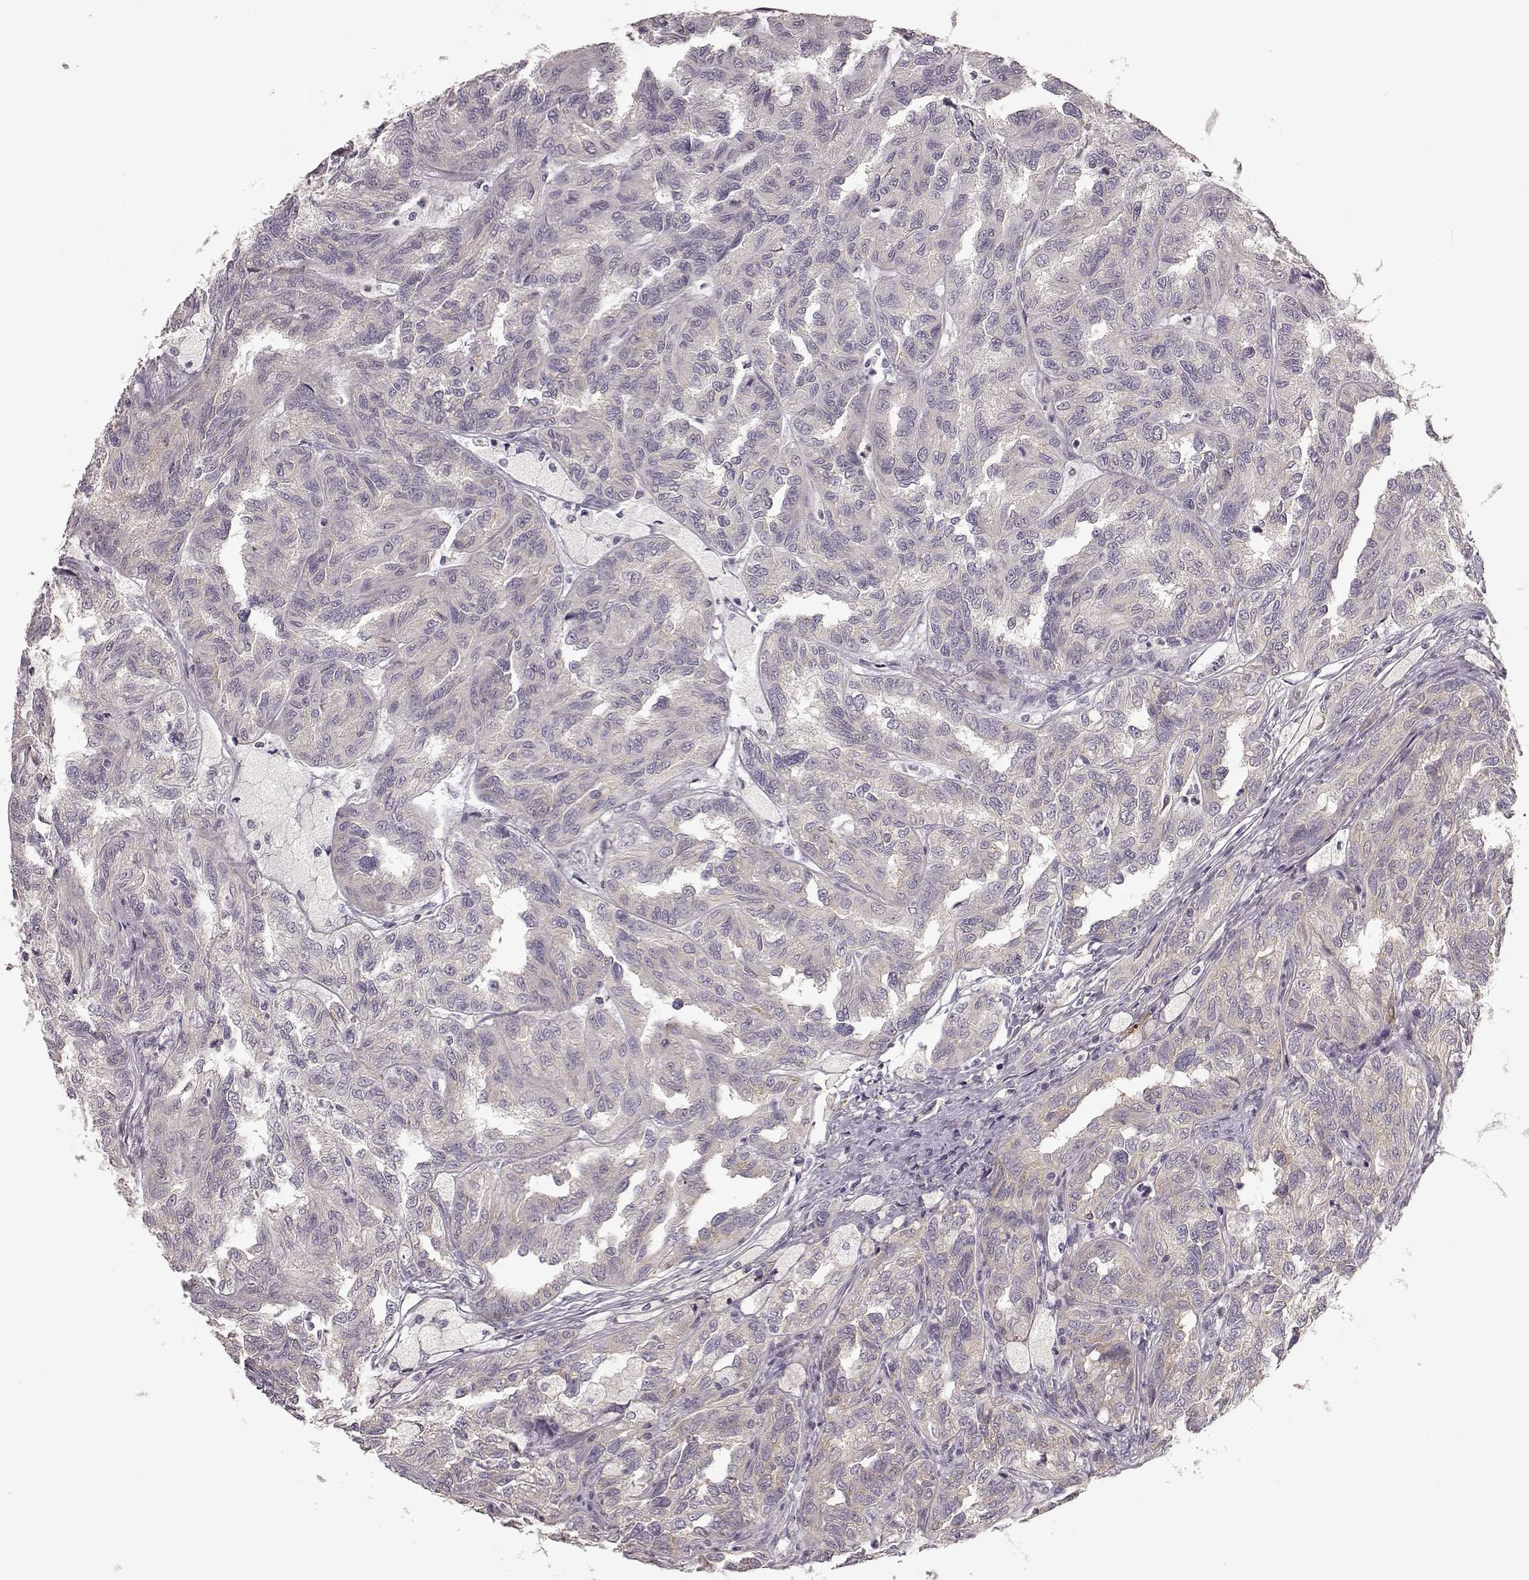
{"staining": {"intensity": "weak", "quantity": "<25%", "location": "cytoplasmic/membranous"}, "tissue": "renal cancer", "cell_type": "Tumor cells", "image_type": "cancer", "snomed": [{"axis": "morphology", "description": "Adenocarcinoma, NOS"}, {"axis": "topography", "description": "Kidney"}], "caption": "Immunohistochemistry (IHC) of adenocarcinoma (renal) displays no expression in tumor cells. (Stains: DAB (3,3'-diaminobenzidine) immunohistochemistry with hematoxylin counter stain, Microscopy: brightfield microscopy at high magnification).", "gene": "GPR50", "patient": {"sex": "male", "age": 79}}